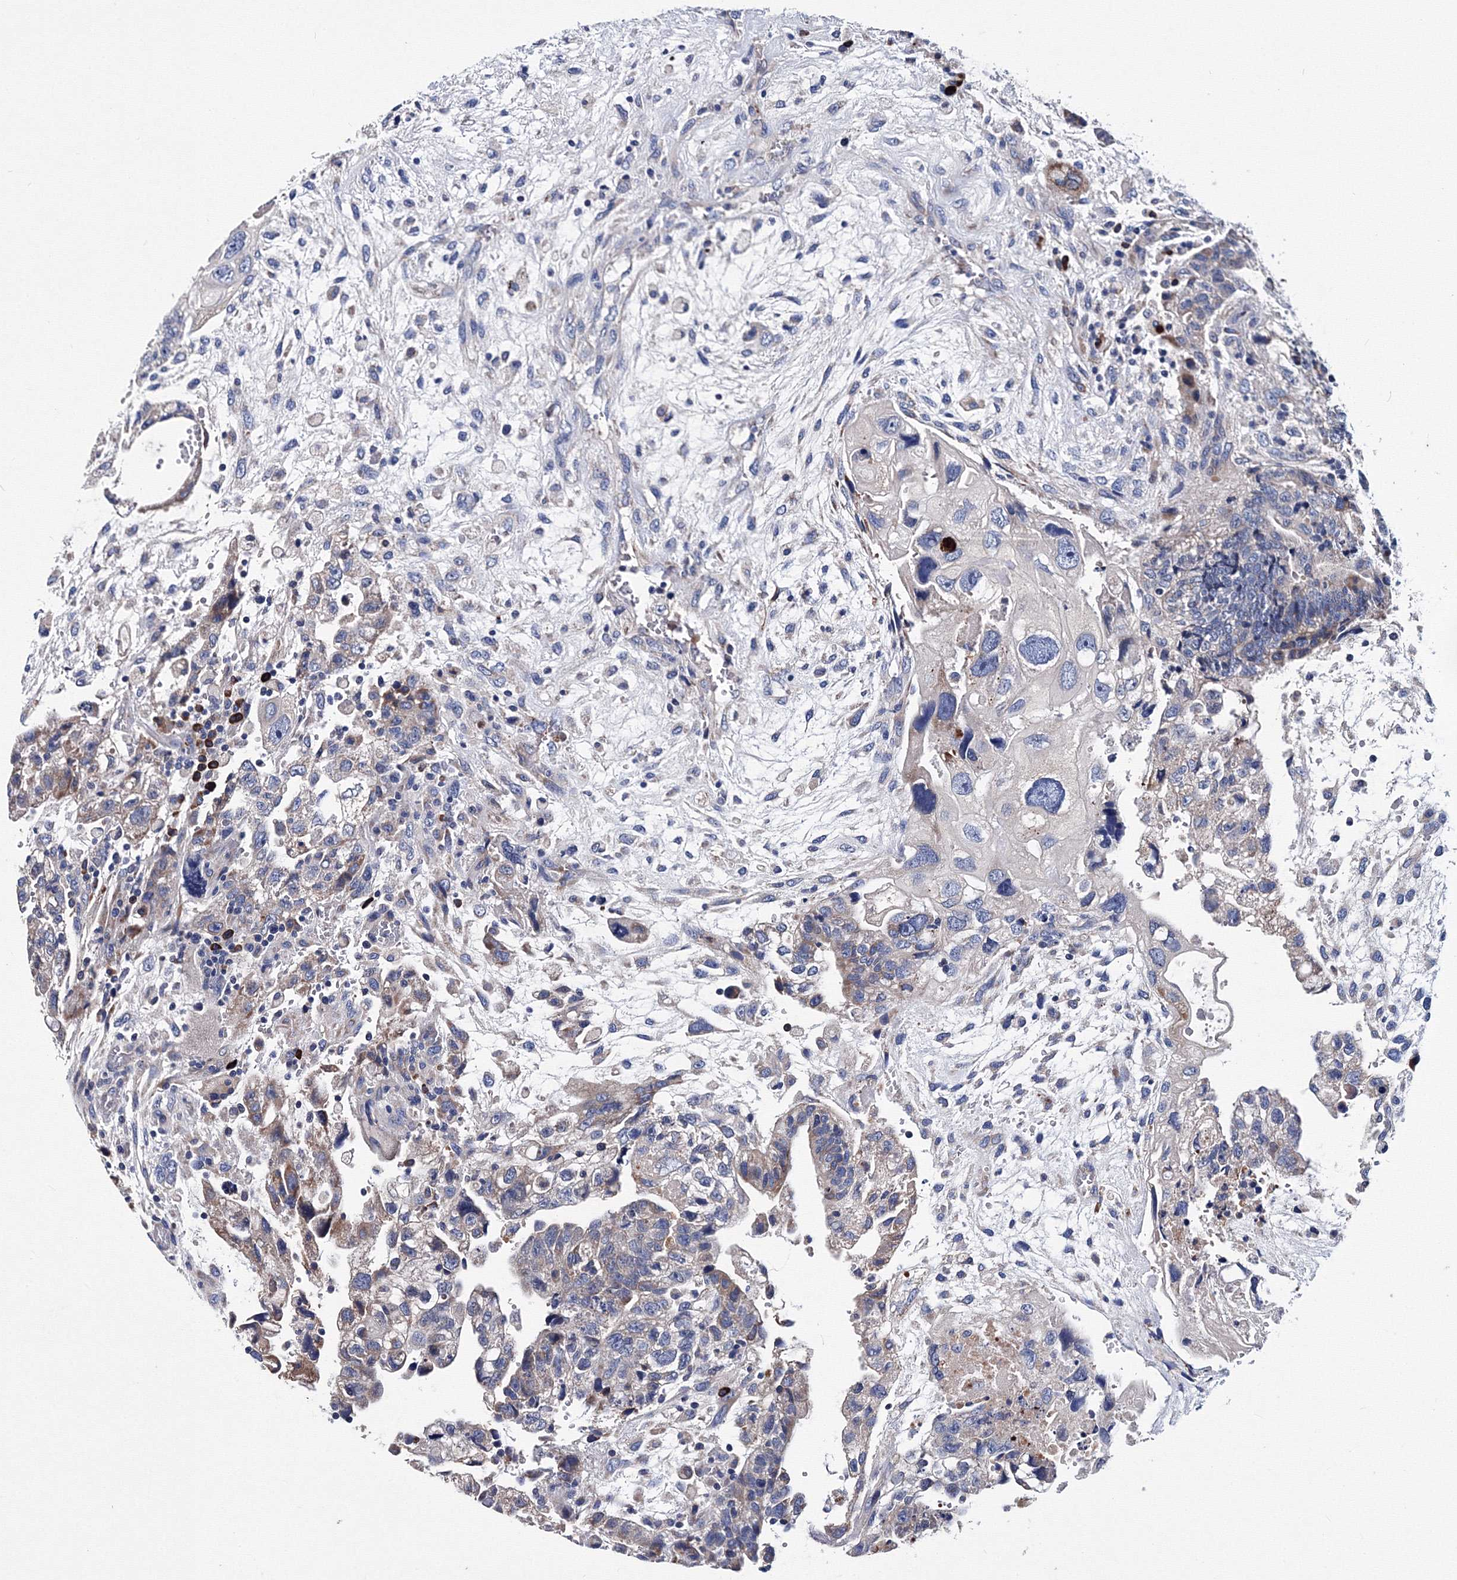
{"staining": {"intensity": "weak", "quantity": "<25%", "location": "cytoplasmic/membranous"}, "tissue": "testis cancer", "cell_type": "Tumor cells", "image_type": "cancer", "snomed": [{"axis": "morphology", "description": "Carcinoma, Embryonal, NOS"}, {"axis": "topography", "description": "Testis"}], "caption": "This is a image of immunohistochemistry staining of testis embryonal carcinoma, which shows no positivity in tumor cells.", "gene": "TRPM2", "patient": {"sex": "male", "age": 36}}